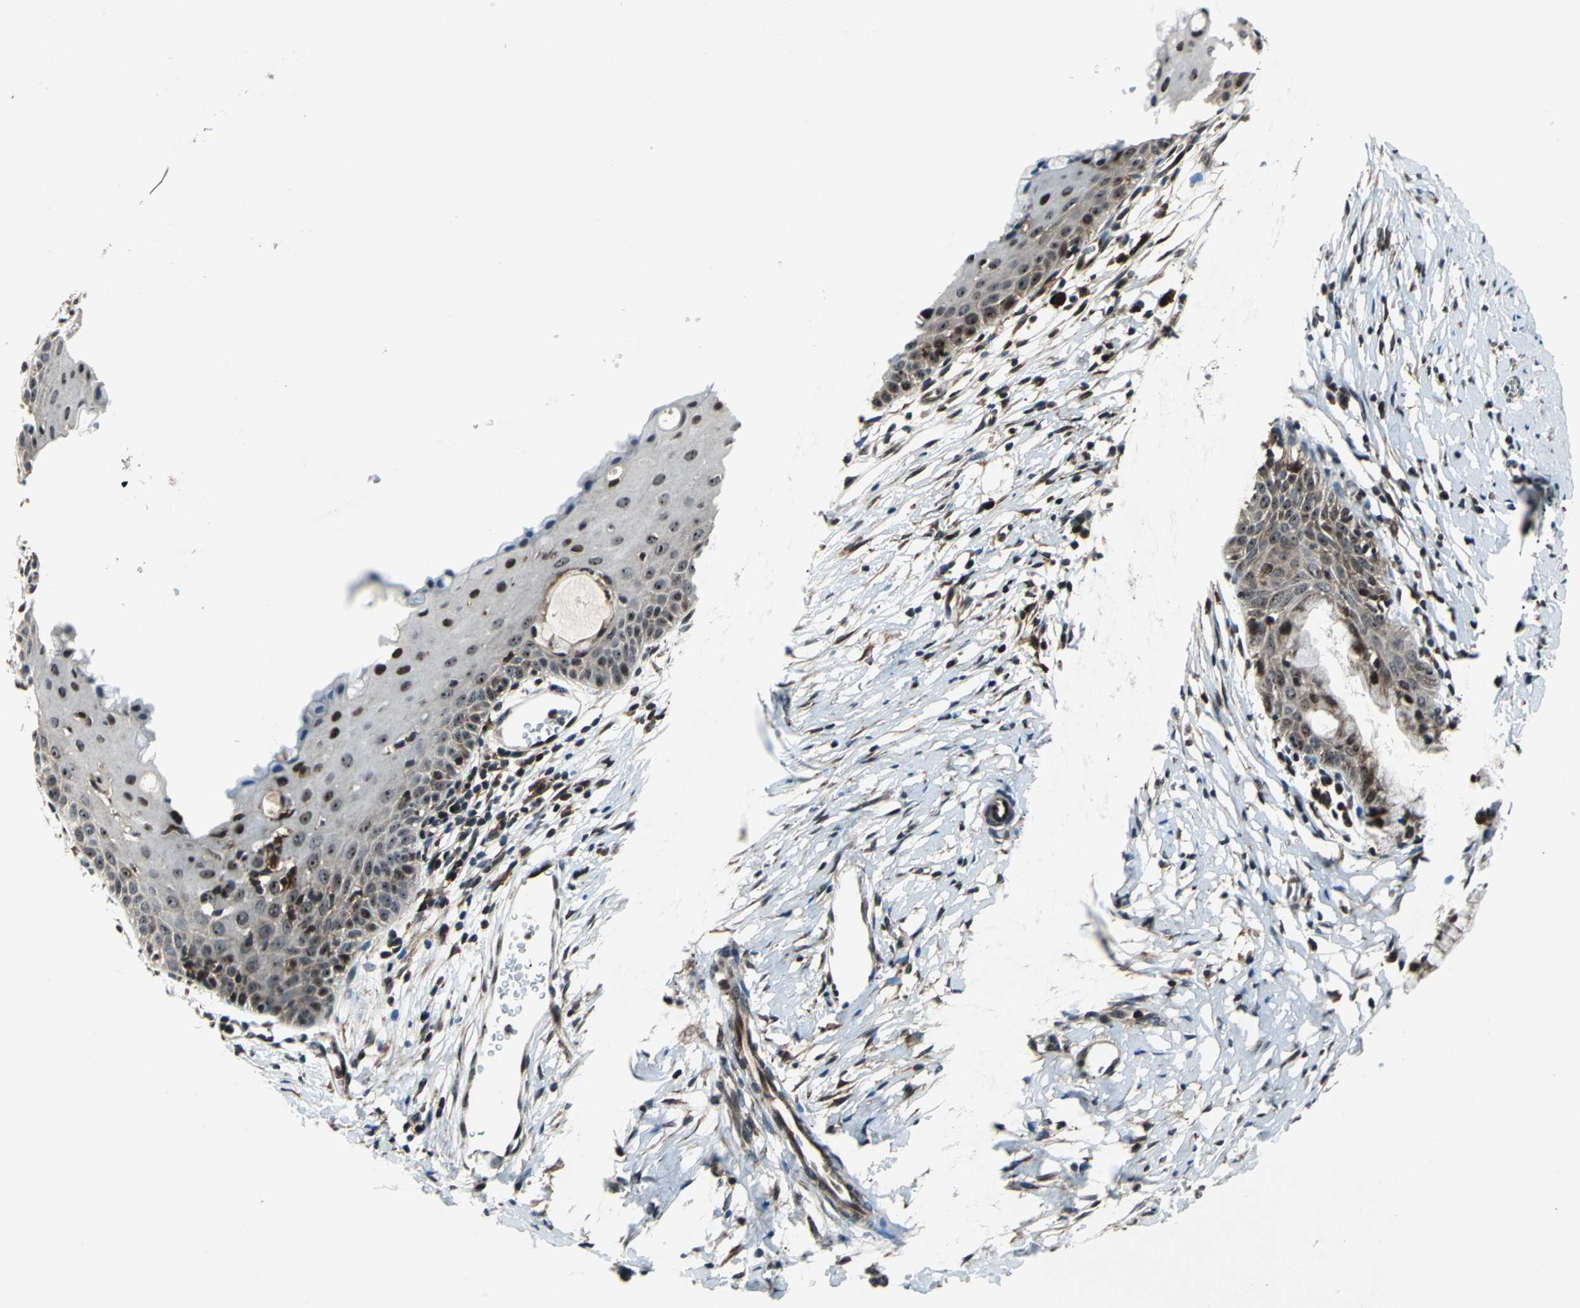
{"staining": {"intensity": "moderate", "quantity": "25%-75%", "location": "nuclear"}, "tissue": "cervix", "cell_type": "Squamous epithelial cells", "image_type": "normal", "snomed": [{"axis": "morphology", "description": "Normal tissue, NOS"}, {"axis": "topography", "description": "Cervix"}], "caption": "The photomicrograph reveals a brown stain indicating the presence of a protein in the nuclear of squamous epithelial cells in cervix. Nuclei are stained in blue.", "gene": "AATF", "patient": {"sex": "female", "age": 39}}